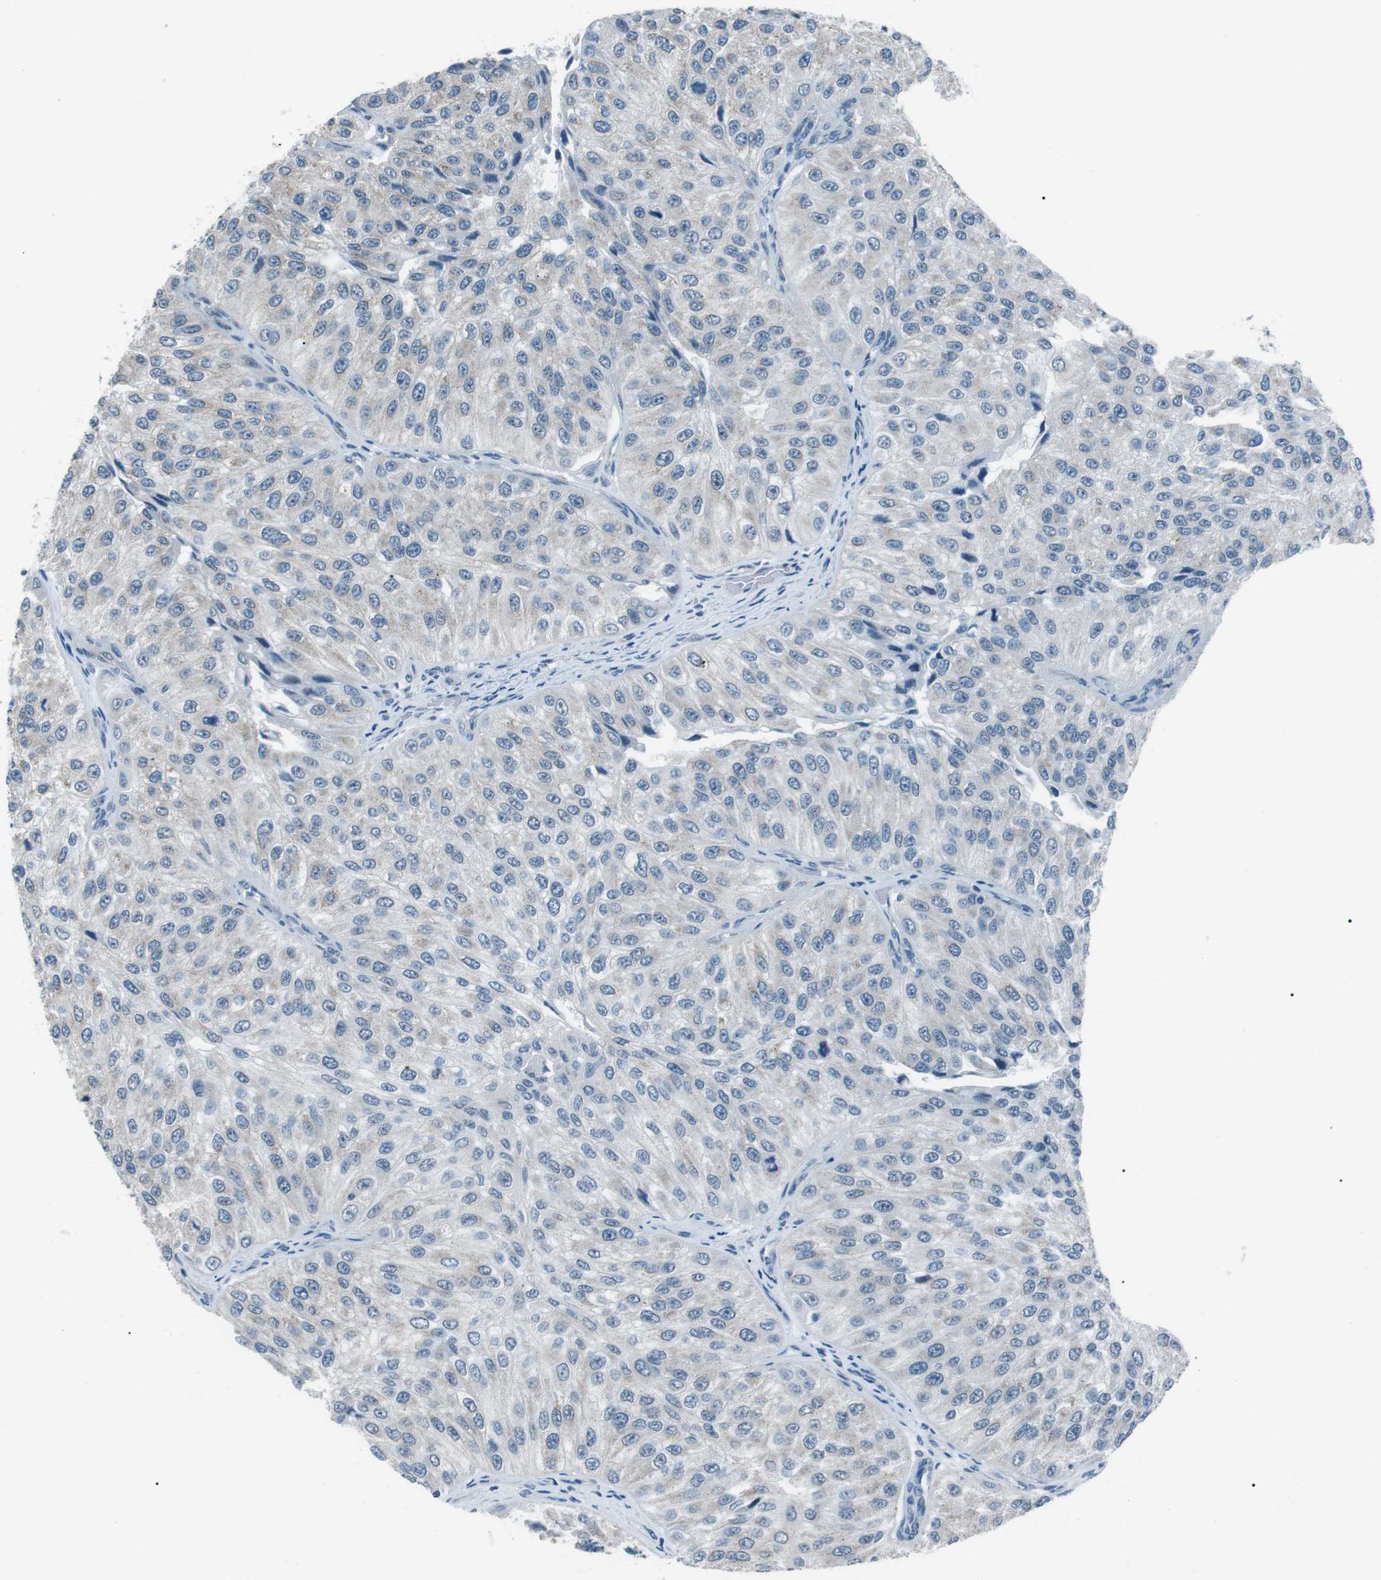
{"staining": {"intensity": "negative", "quantity": "none", "location": "none"}, "tissue": "urothelial cancer", "cell_type": "Tumor cells", "image_type": "cancer", "snomed": [{"axis": "morphology", "description": "Urothelial carcinoma, High grade"}, {"axis": "topography", "description": "Kidney"}, {"axis": "topography", "description": "Urinary bladder"}], "caption": "There is no significant staining in tumor cells of urothelial cancer.", "gene": "SERPINB2", "patient": {"sex": "male", "age": 77}}